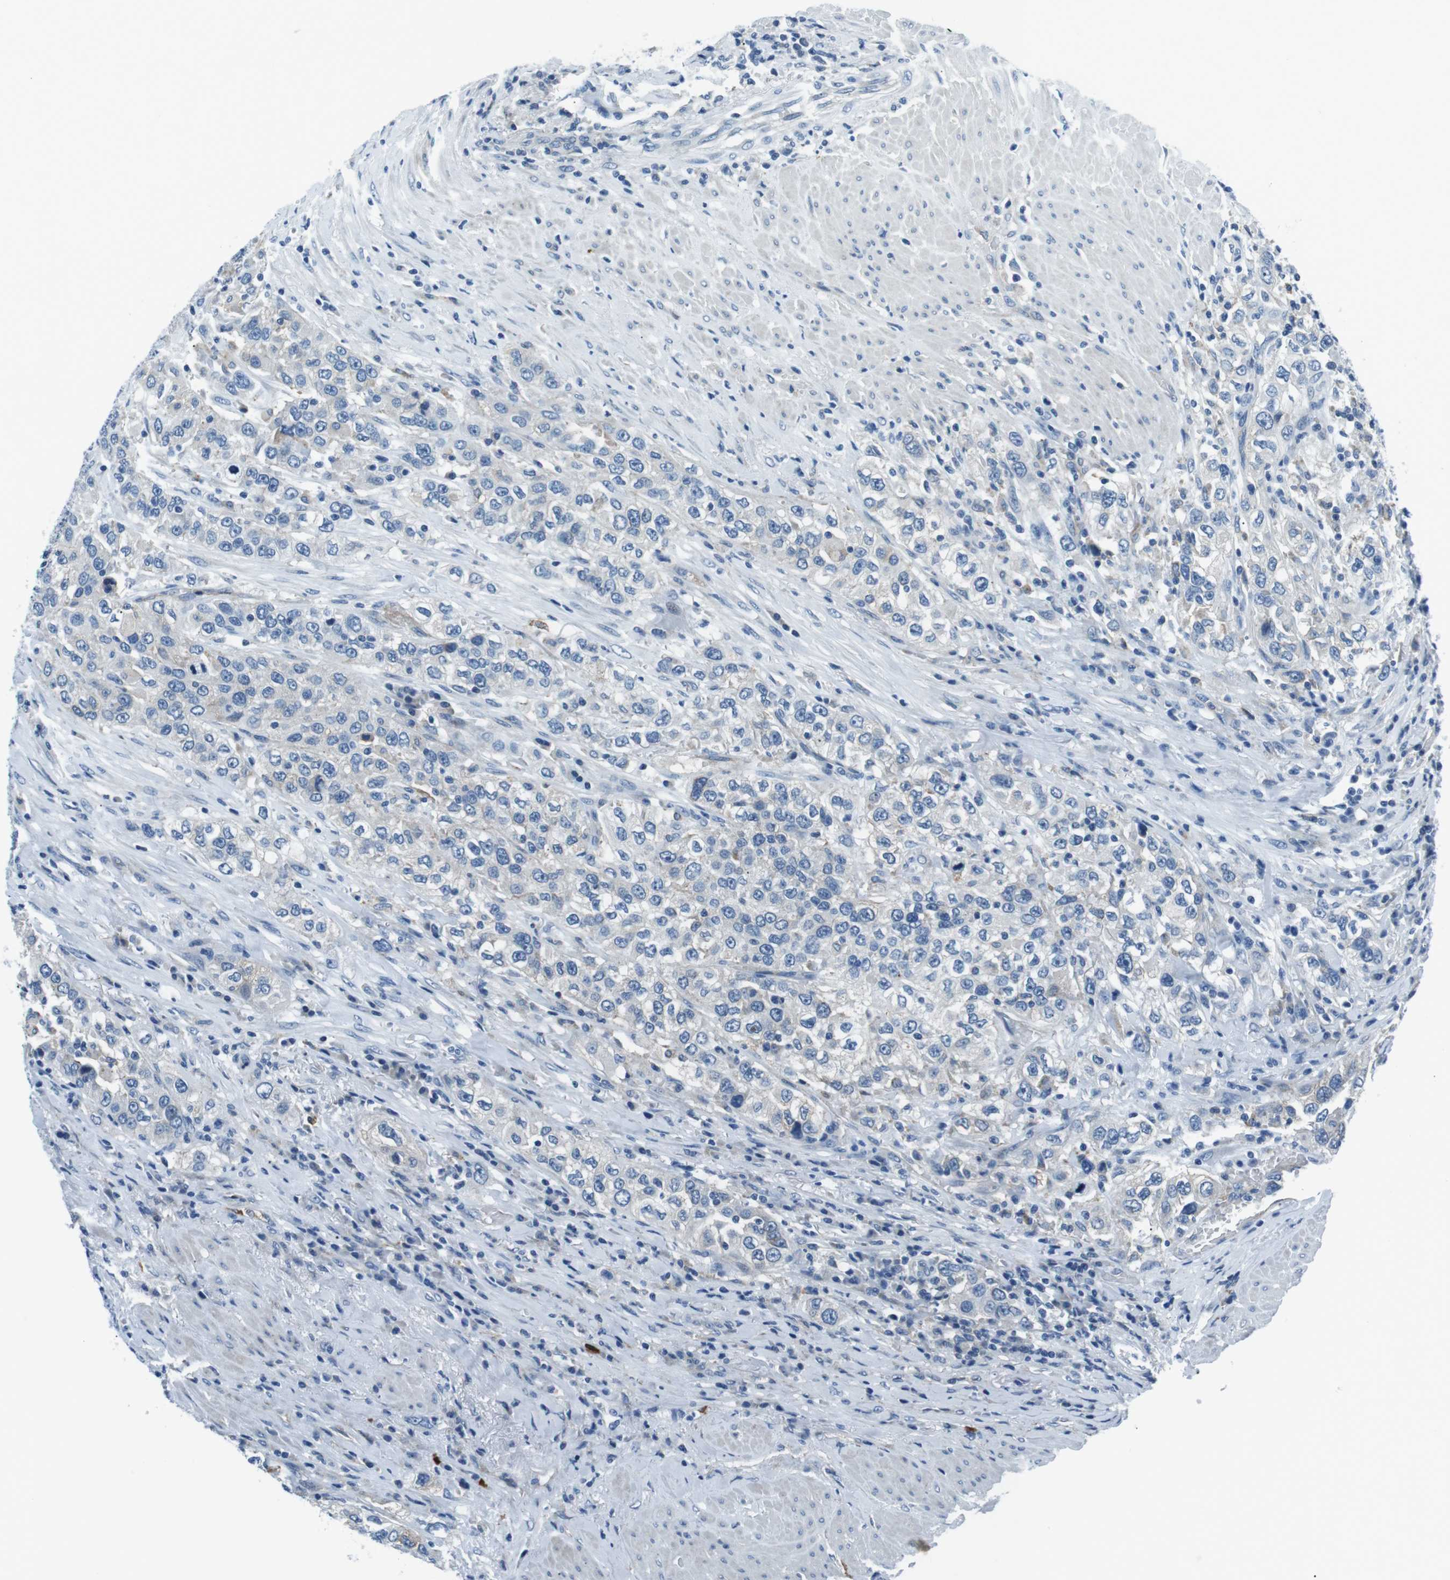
{"staining": {"intensity": "negative", "quantity": "none", "location": "none"}, "tissue": "urothelial cancer", "cell_type": "Tumor cells", "image_type": "cancer", "snomed": [{"axis": "morphology", "description": "Urothelial carcinoma, High grade"}, {"axis": "topography", "description": "Urinary bladder"}], "caption": "Histopathology image shows no significant protein staining in tumor cells of high-grade urothelial carcinoma. (DAB (3,3'-diaminobenzidine) immunohistochemistry (IHC) visualized using brightfield microscopy, high magnification).", "gene": "CSF2RA", "patient": {"sex": "female", "age": 80}}